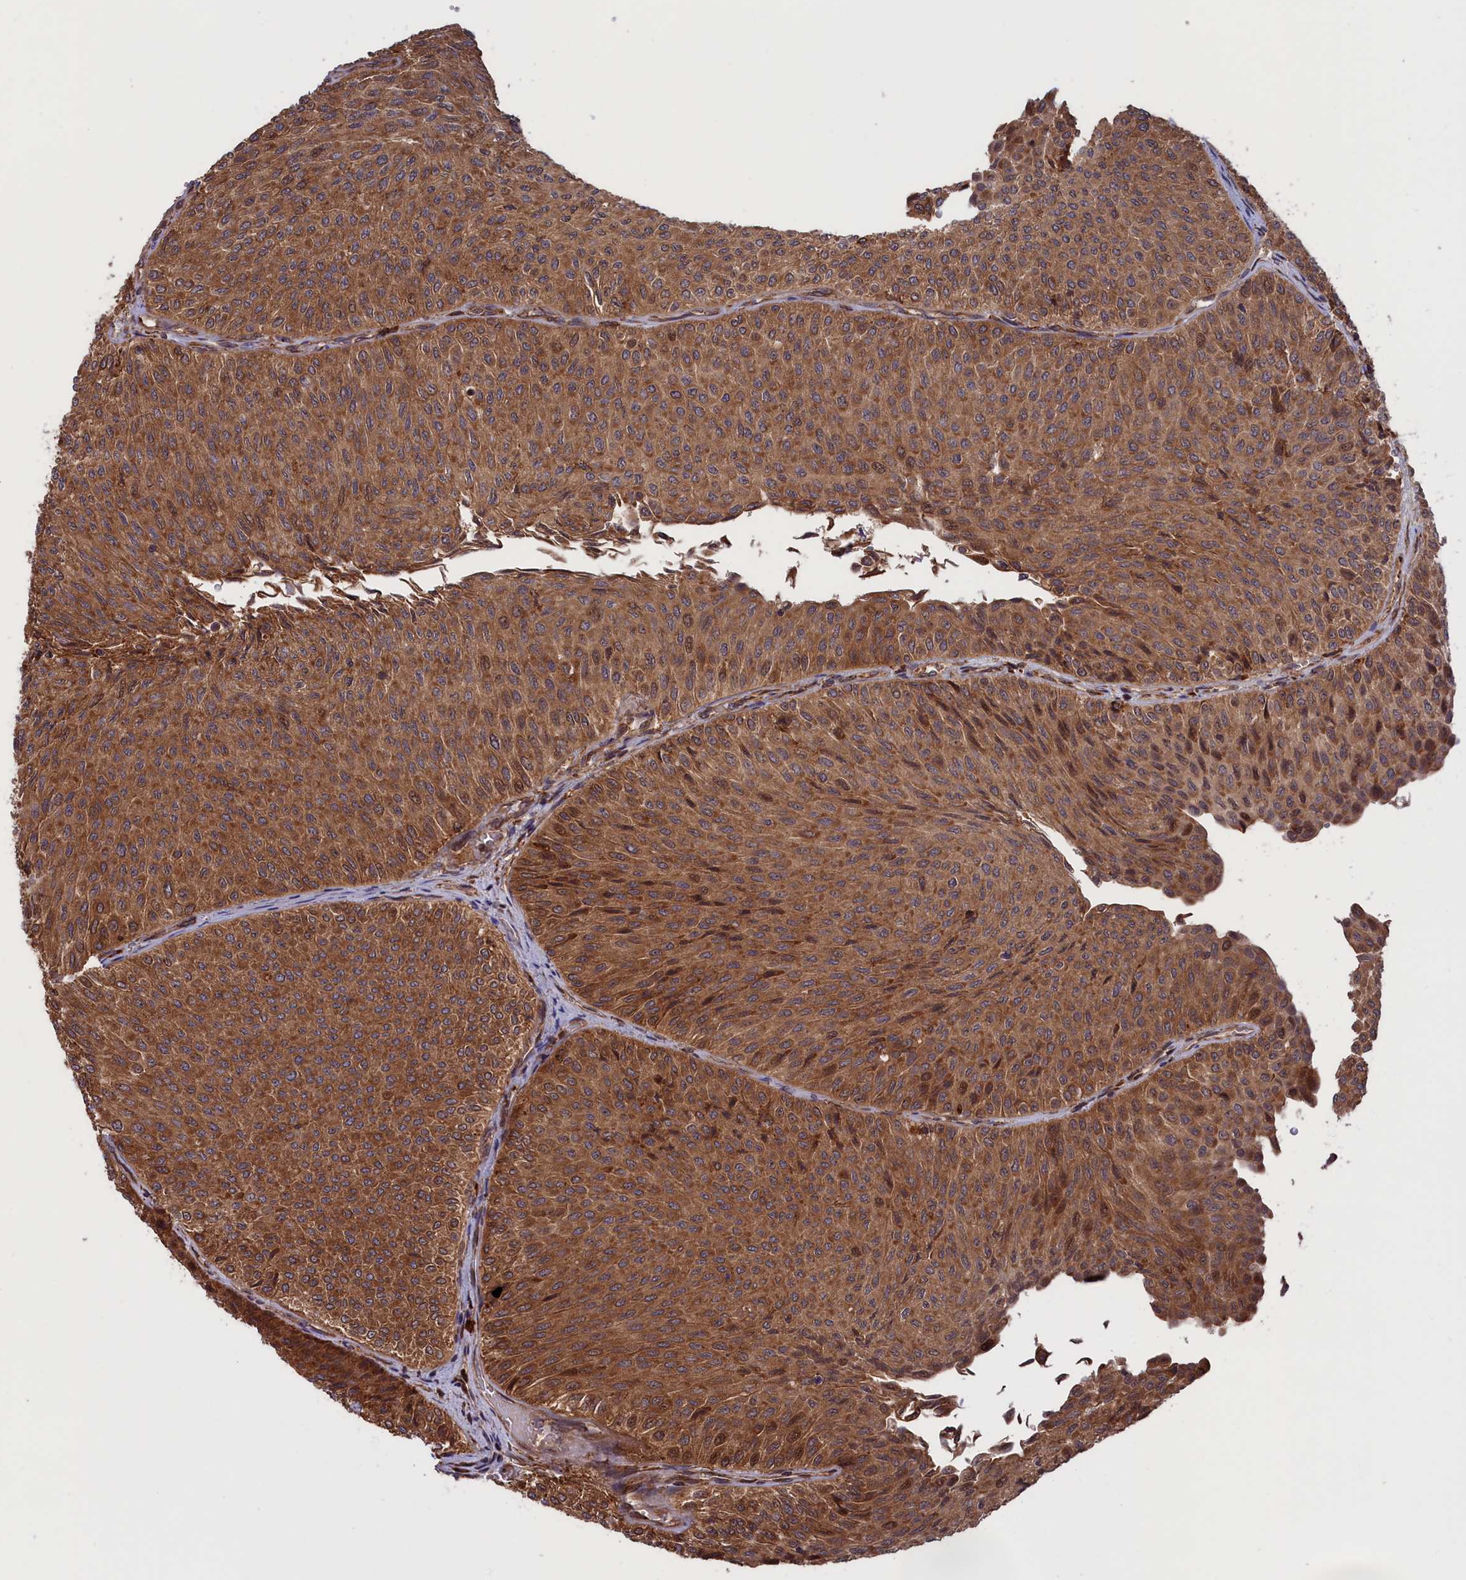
{"staining": {"intensity": "moderate", "quantity": ">75%", "location": "cytoplasmic/membranous"}, "tissue": "urothelial cancer", "cell_type": "Tumor cells", "image_type": "cancer", "snomed": [{"axis": "morphology", "description": "Urothelial carcinoma, Low grade"}, {"axis": "topography", "description": "Urinary bladder"}], "caption": "Immunohistochemistry (IHC) histopathology image of human urothelial cancer stained for a protein (brown), which shows medium levels of moderate cytoplasmic/membranous expression in approximately >75% of tumor cells.", "gene": "PLA2G4C", "patient": {"sex": "male", "age": 78}}